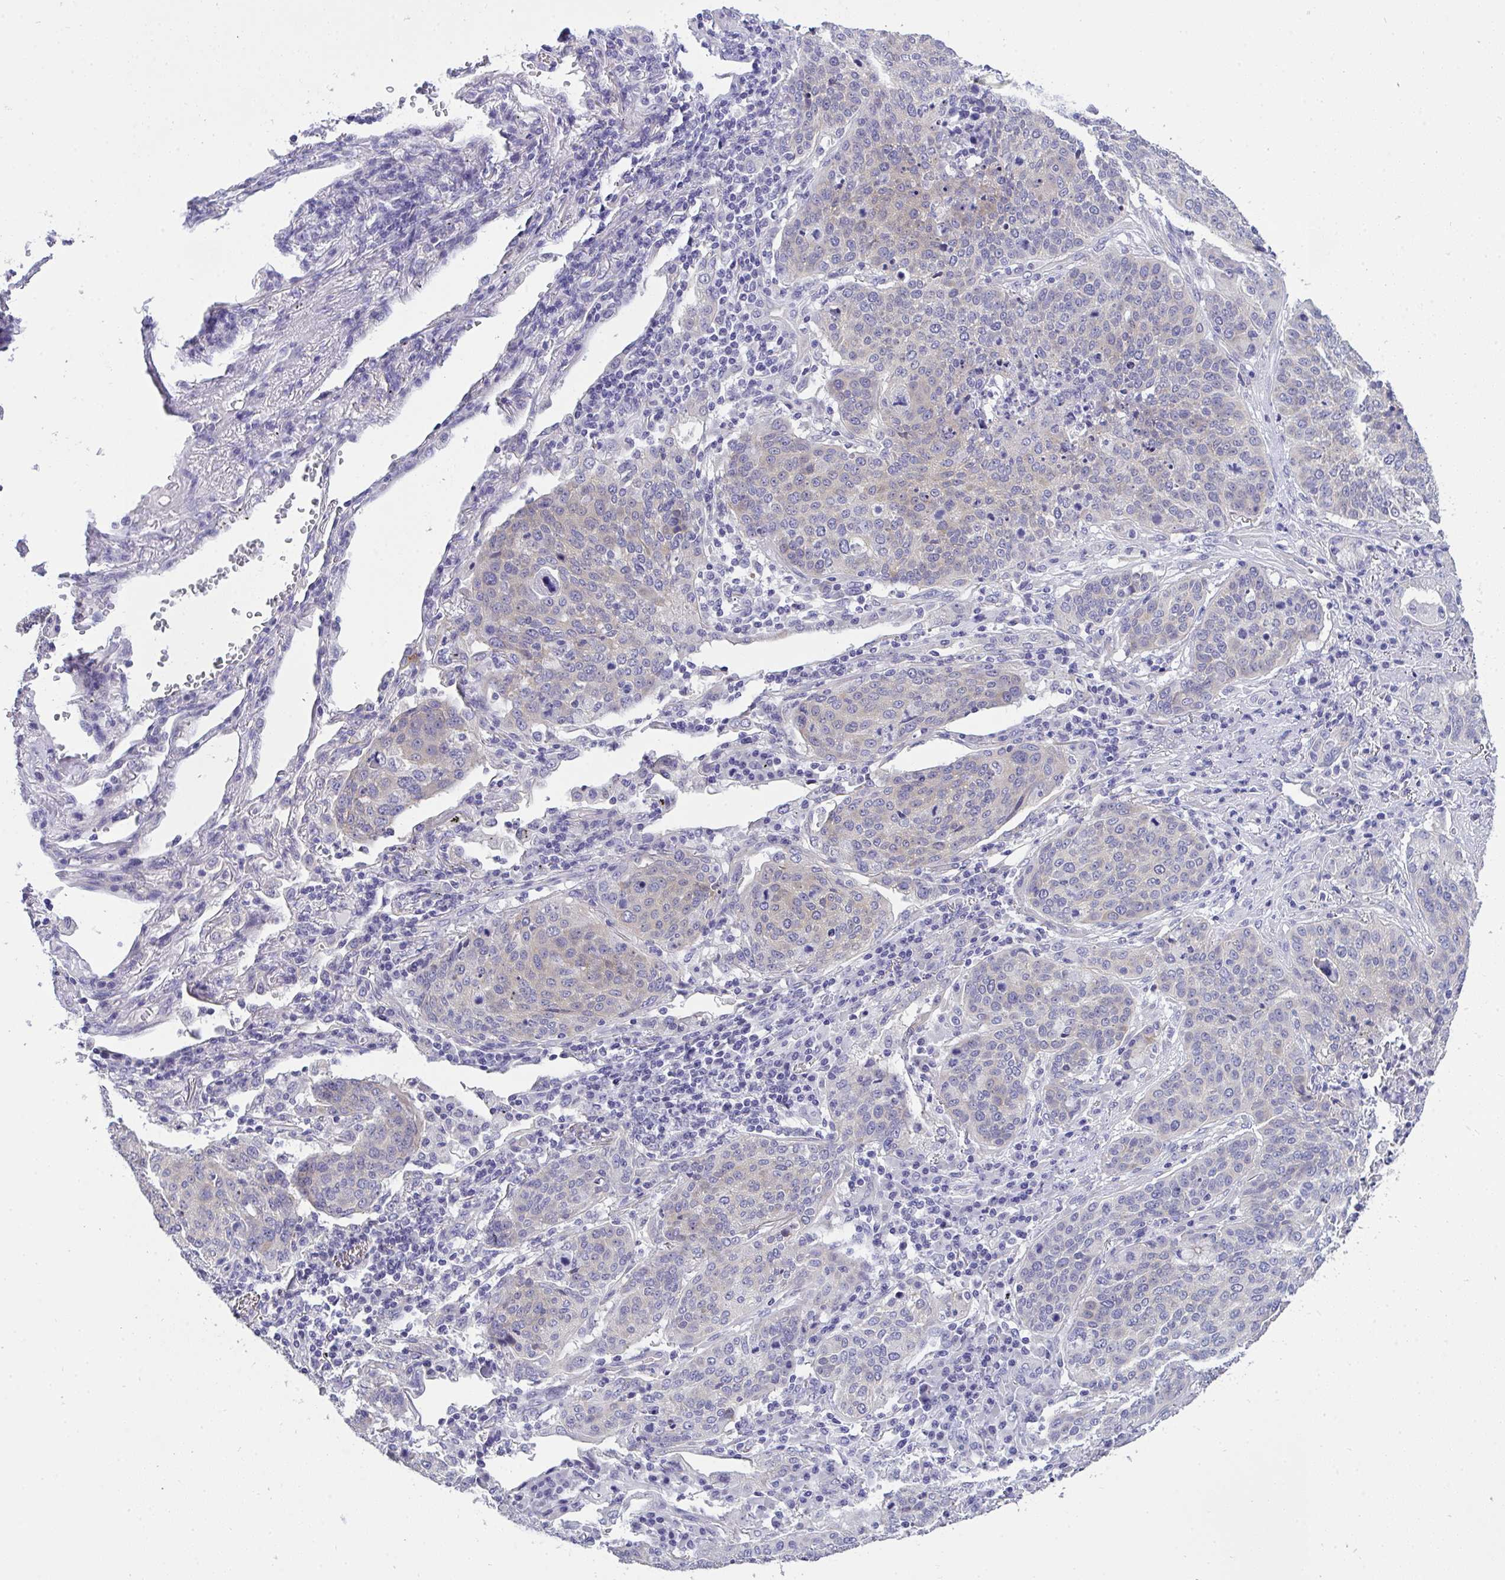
{"staining": {"intensity": "negative", "quantity": "none", "location": "none"}, "tissue": "lung cancer", "cell_type": "Tumor cells", "image_type": "cancer", "snomed": [{"axis": "morphology", "description": "Squamous cell carcinoma, NOS"}, {"axis": "topography", "description": "Lung"}], "caption": "A micrograph of human lung cancer (squamous cell carcinoma) is negative for staining in tumor cells. (Stains: DAB immunohistochemistry (IHC) with hematoxylin counter stain, Microscopy: brightfield microscopy at high magnification).", "gene": "VGLL3", "patient": {"sex": "male", "age": 63}}